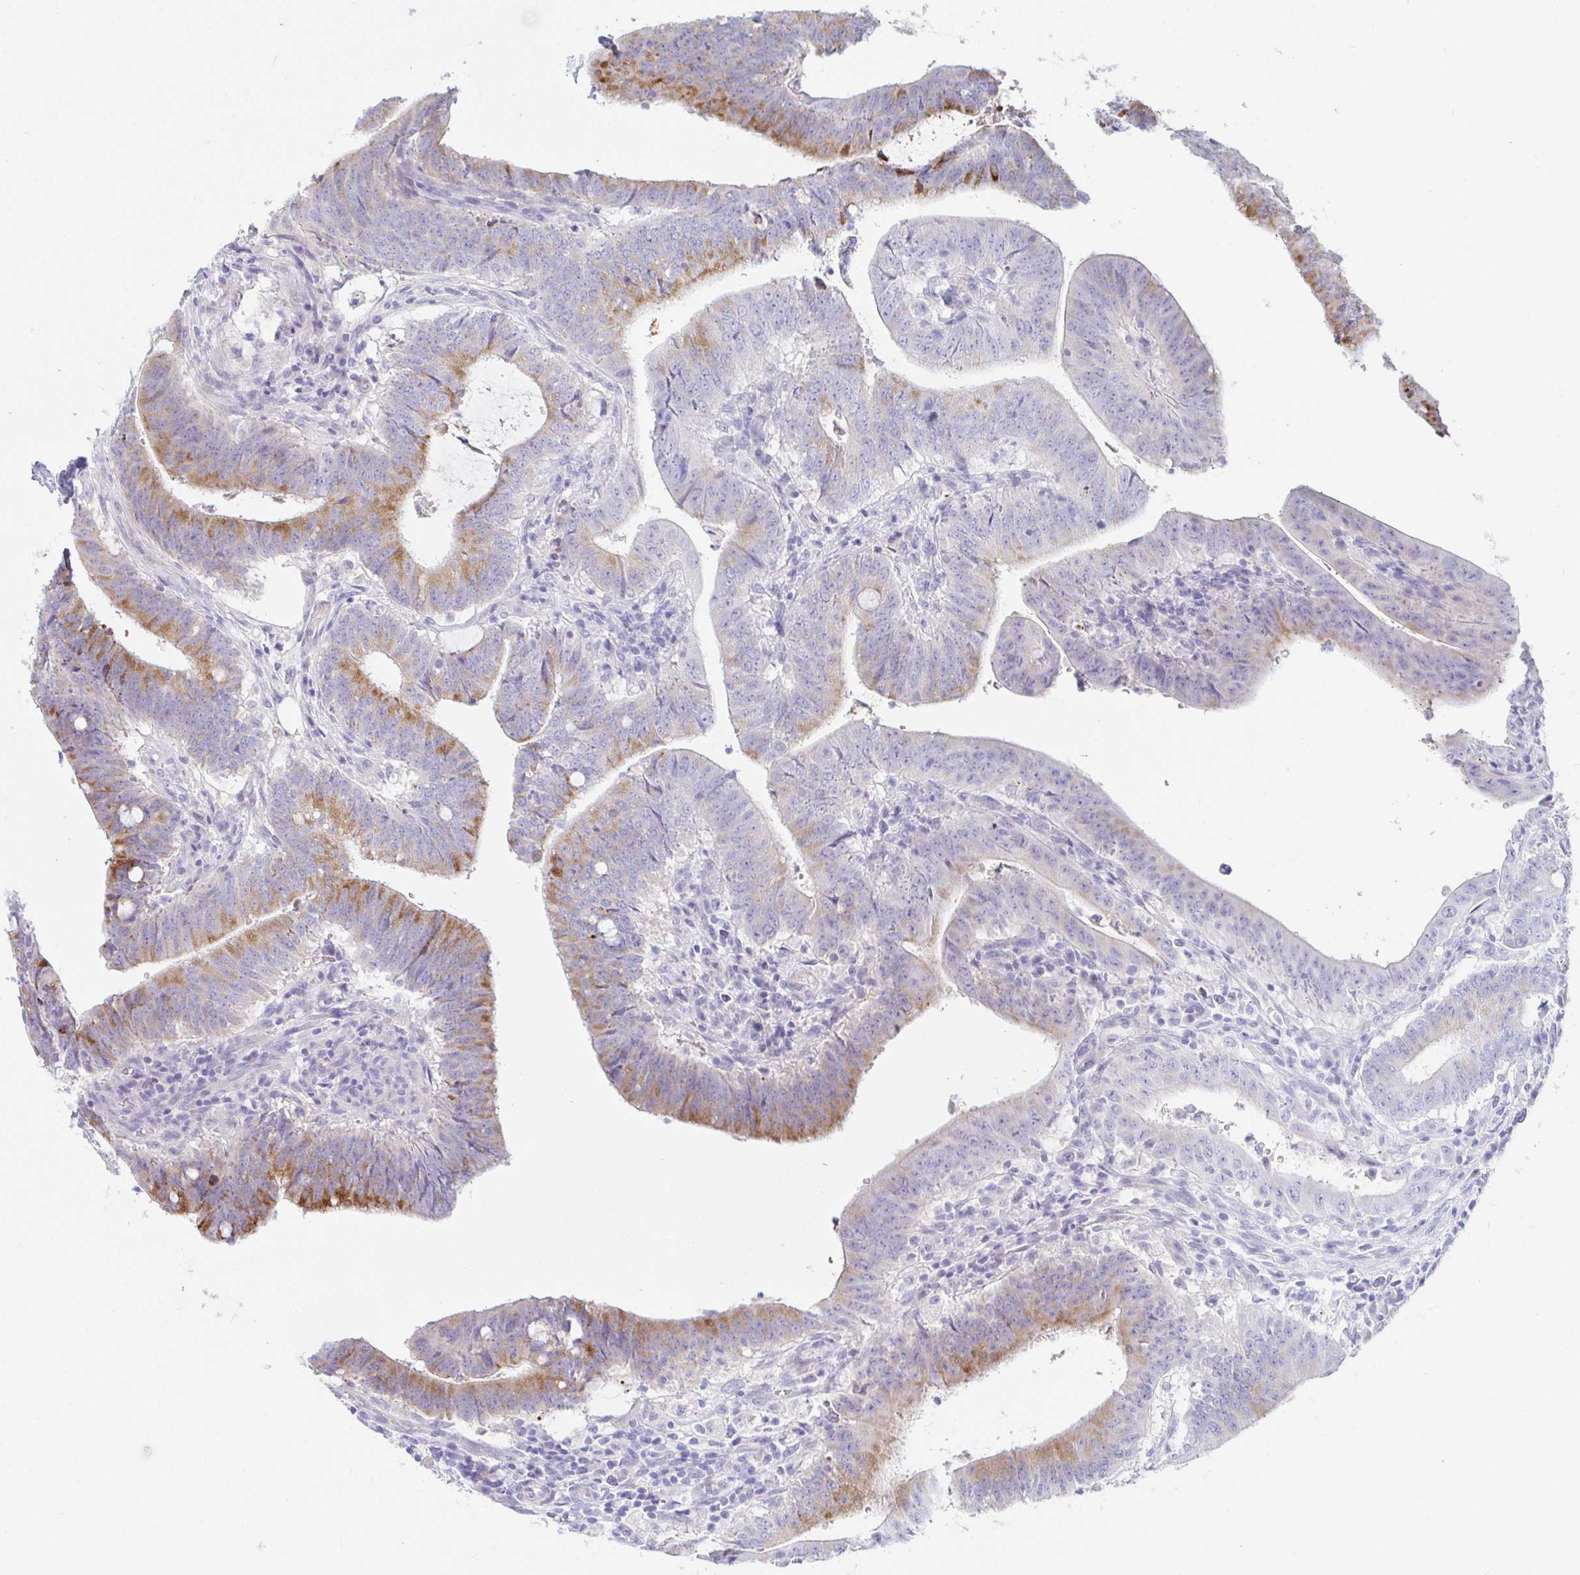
{"staining": {"intensity": "moderate", "quantity": "25%-75%", "location": "cytoplasmic/membranous"}, "tissue": "colorectal cancer", "cell_type": "Tumor cells", "image_type": "cancer", "snomed": [{"axis": "morphology", "description": "Adenocarcinoma, NOS"}, {"axis": "topography", "description": "Colon"}], "caption": "Moderate cytoplasmic/membranous staining is identified in about 25%-75% of tumor cells in colorectal adenocarcinoma.", "gene": "PINLYP", "patient": {"sex": "female", "age": 43}}